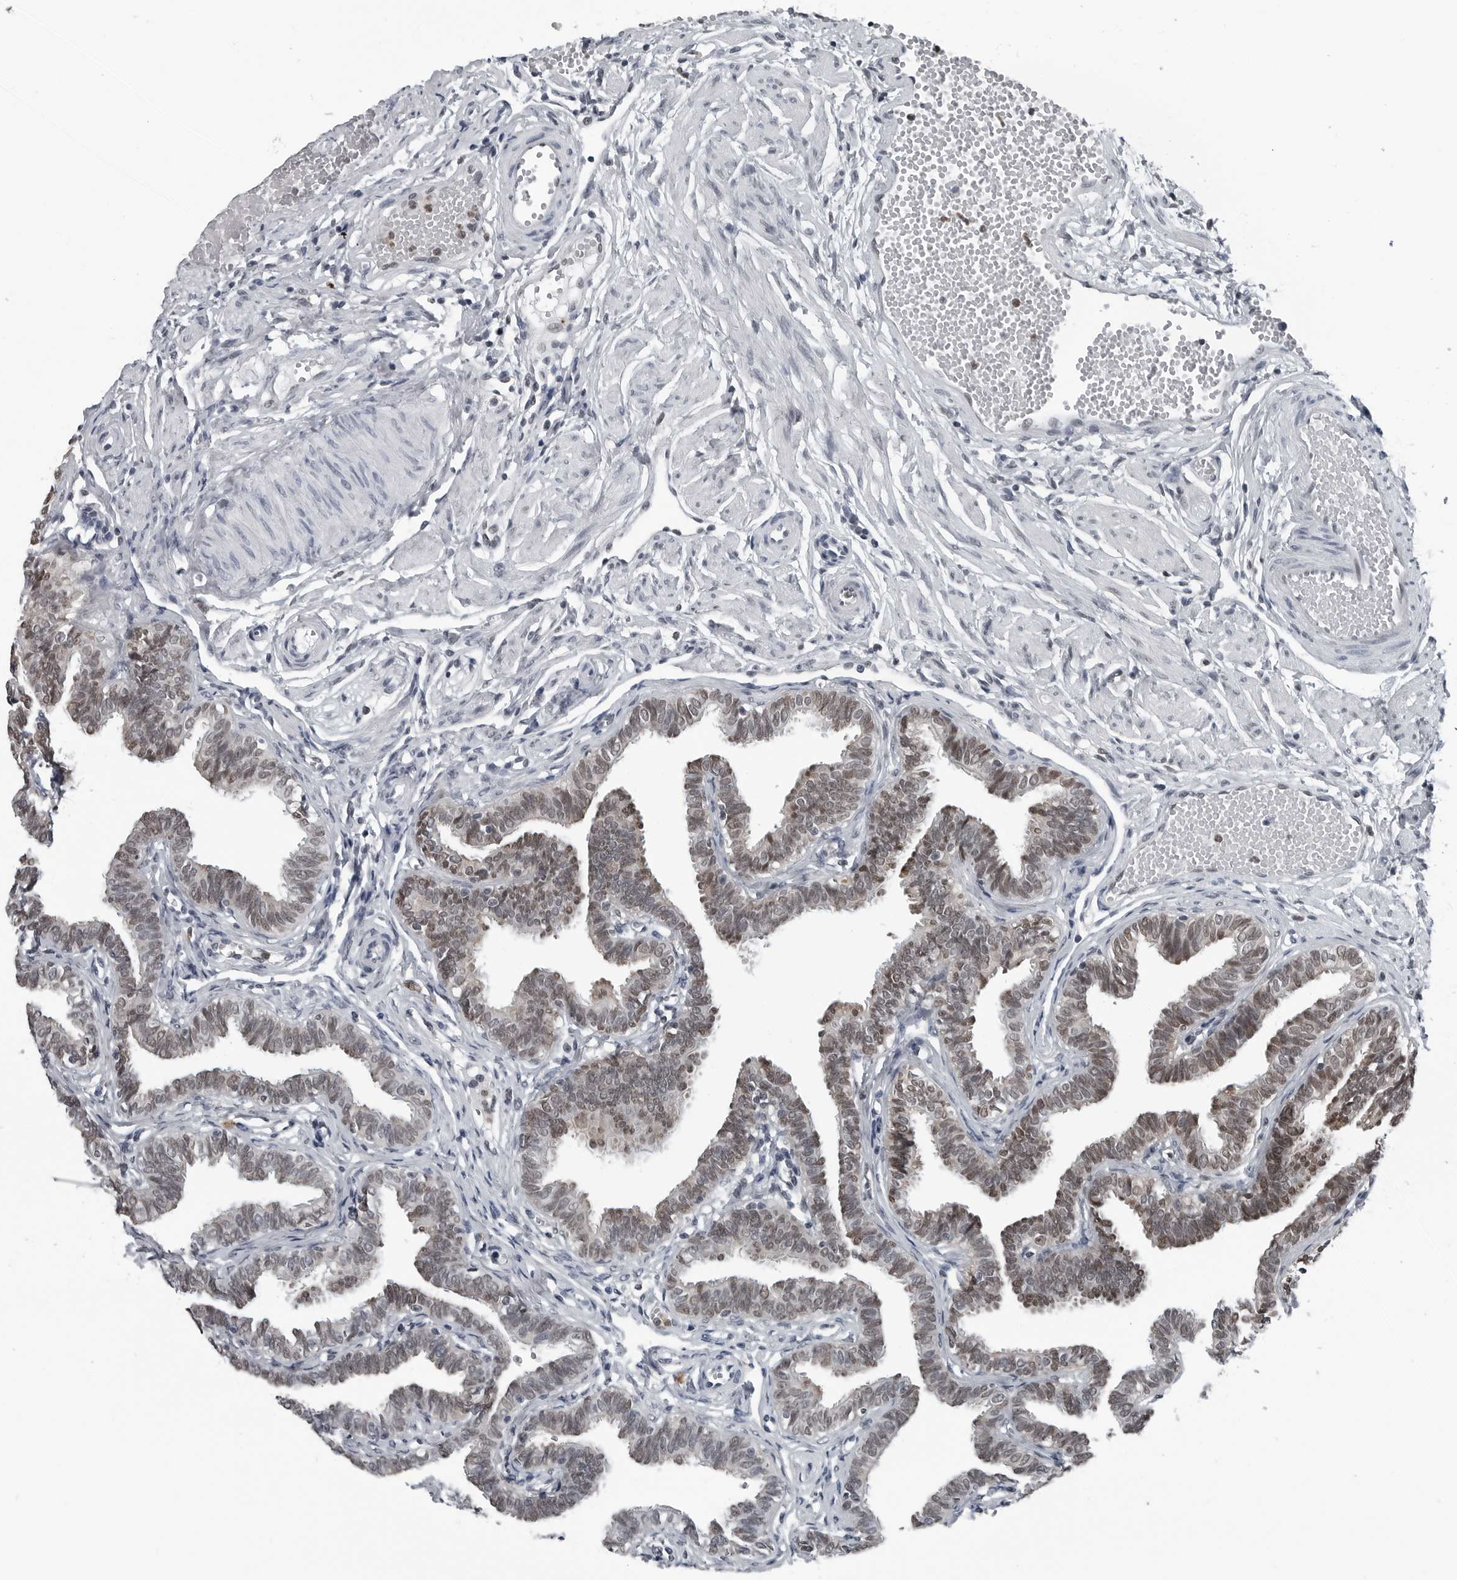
{"staining": {"intensity": "moderate", "quantity": "25%-75%", "location": "nuclear"}, "tissue": "fallopian tube", "cell_type": "Glandular cells", "image_type": "normal", "snomed": [{"axis": "morphology", "description": "Normal tissue, NOS"}, {"axis": "topography", "description": "Fallopian tube"}, {"axis": "topography", "description": "Ovary"}], "caption": "Protein expression analysis of unremarkable human fallopian tube reveals moderate nuclear positivity in about 25%-75% of glandular cells. The staining is performed using DAB (3,3'-diaminobenzidine) brown chromogen to label protein expression. The nuclei are counter-stained blue using hematoxylin.", "gene": "AKR1A1", "patient": {"sex": "female", "age": 23}}